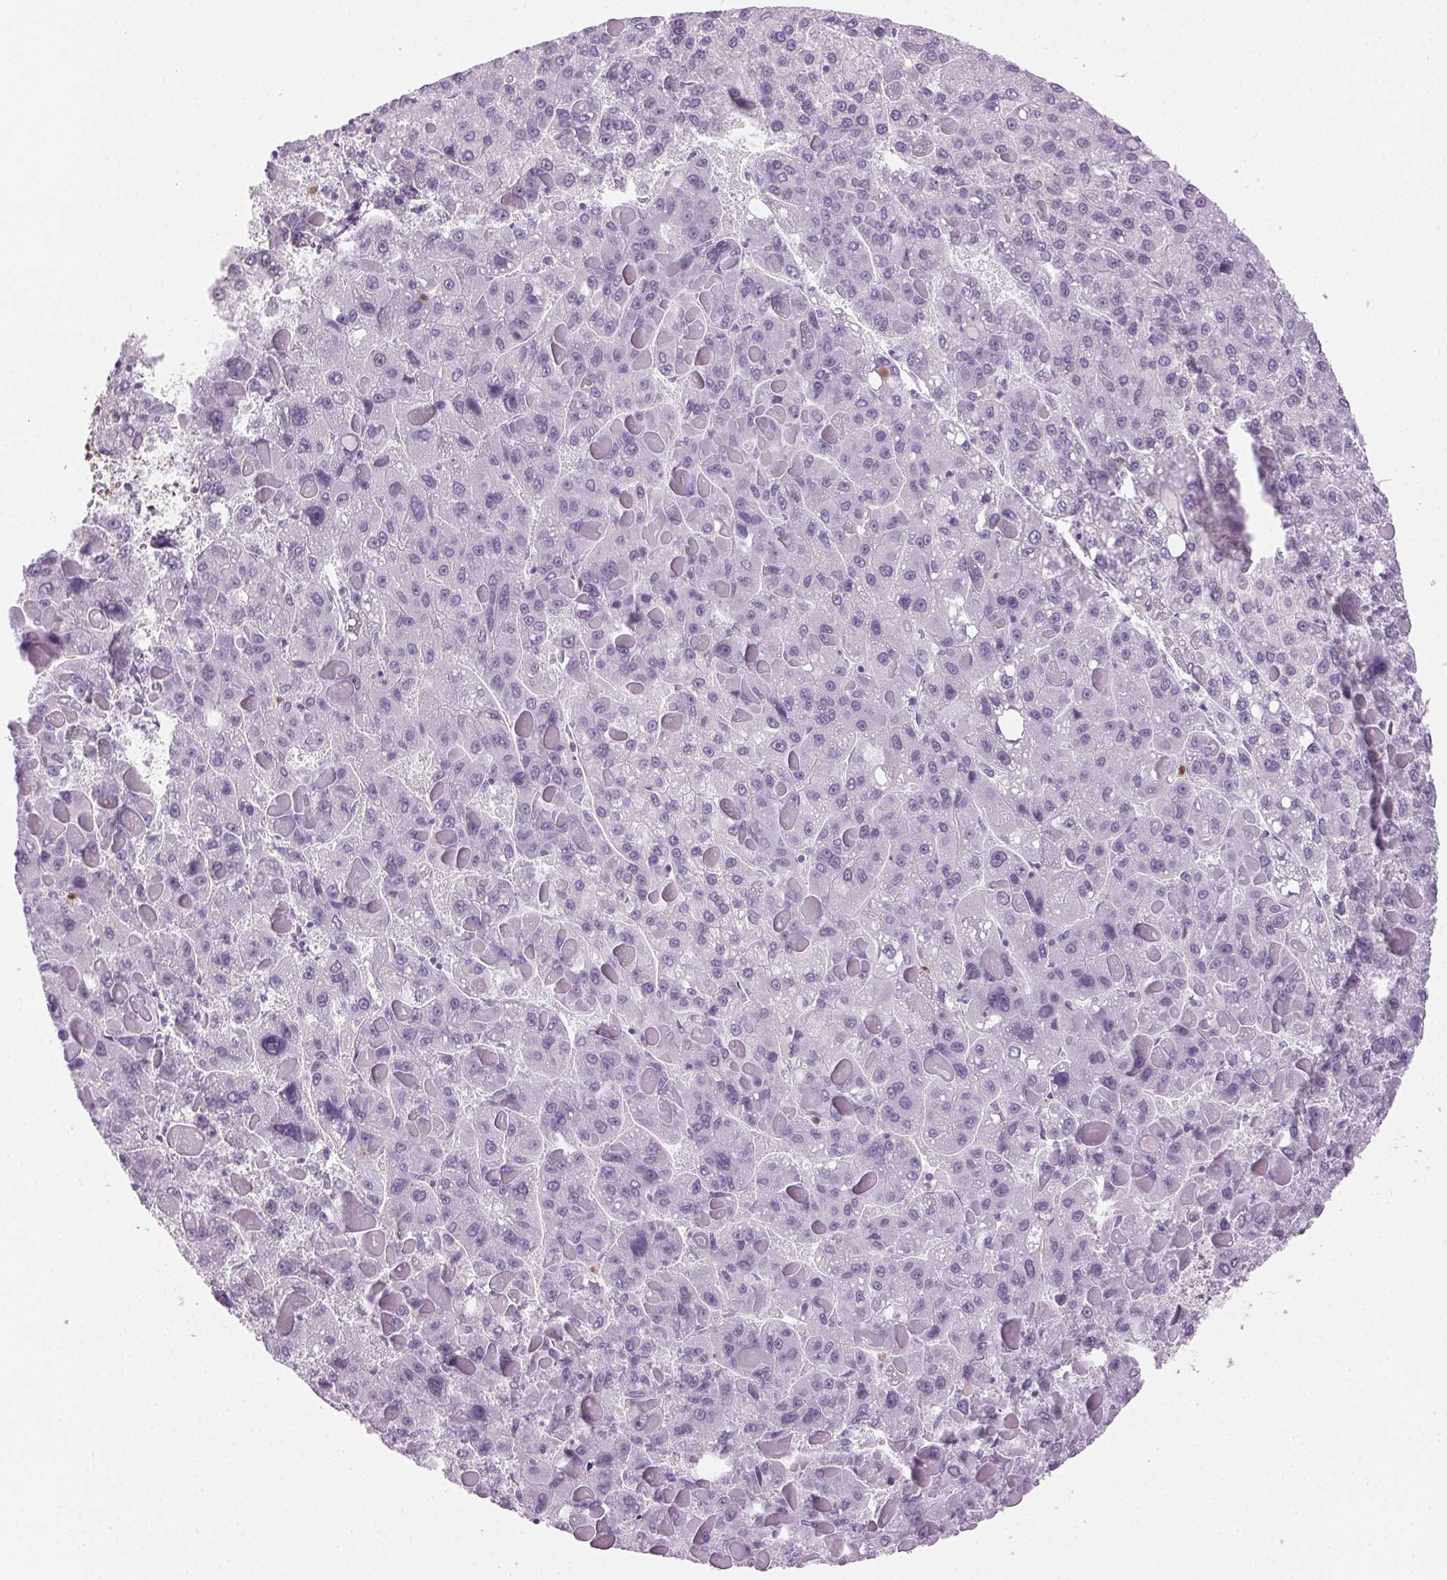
{"staining": {"intensity": "negative", "quantity": "none", "location": "none"}, "tissue": "liver cancer", "cell_type": "Tumor cells", "image_type": "cancer", "snomed": [{"axis": "morphology", "description": "Carcinoma, Hepatocellular, NOS"}, {"axis": "topography", "description": "Liver"}], "caption": "Tumor cells show no significant protein expression in liver cancer (hepatocellular carcinoma).", "gene": "MPO", "patient": {"sex": "female", "age": 82}}